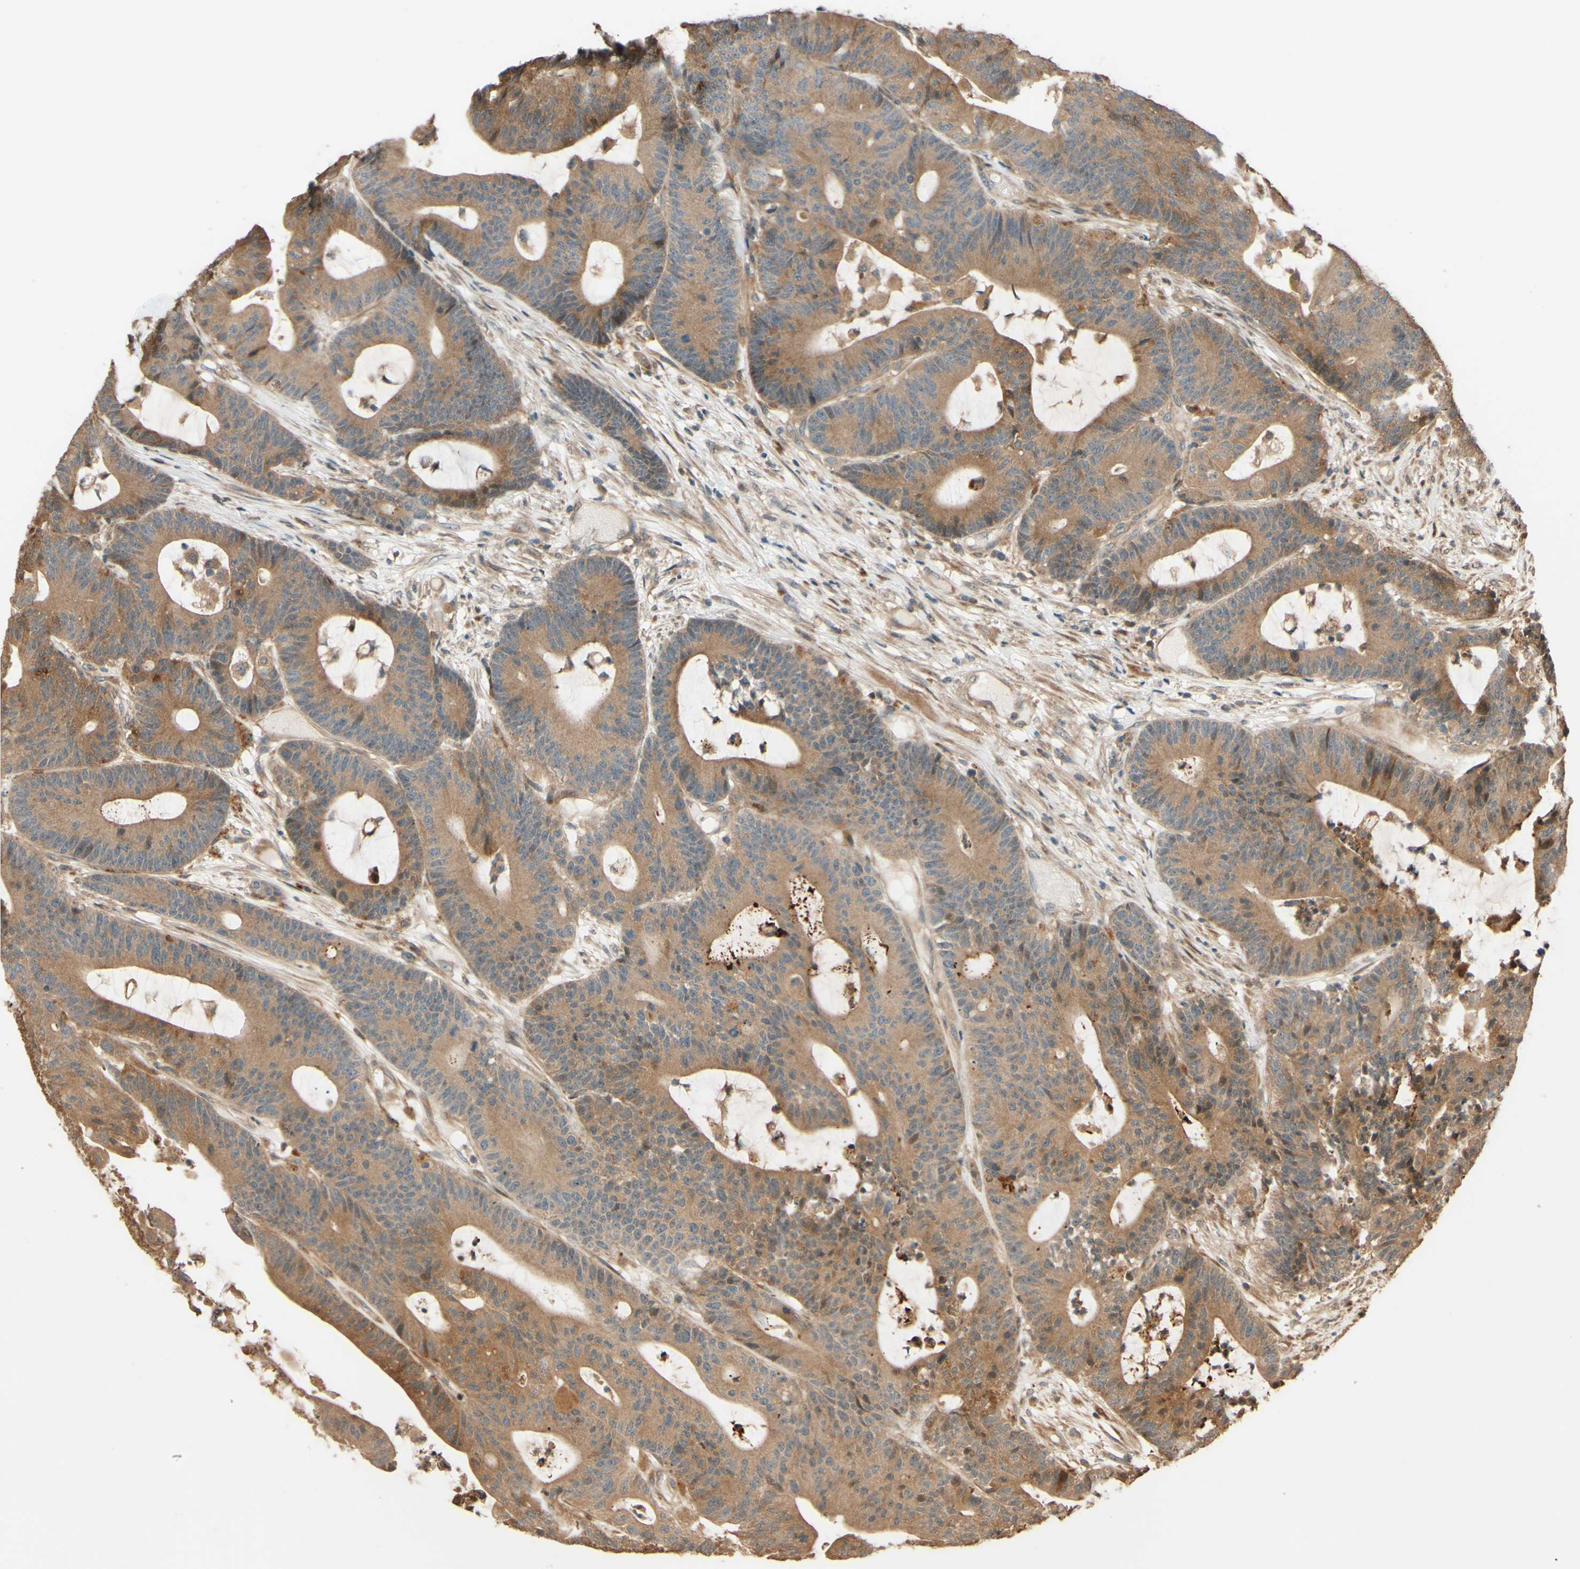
{"staining": {"intensity": "moderate", "quantity": ">75%", "location": "cytoplasmic/membranous"}, "tissue": "colorectal cancer", "cell_type": "Tumor cells", "image_type": "cancer", "snomed": [{"axis": "morphology", "description": "Adenocarcinoma, NOS"}, {"axis": "topography", "description": "Colon"}], "caption": "Immunohistochemical staining of human colorectal cancer (adenocarcinoma) shows medium levels of moderate cytoplasmic/membranous positivity in approximately >75% of tumor cells.", "gene": "RNF19A", "patient": {"sex": "female", "age": 84}}